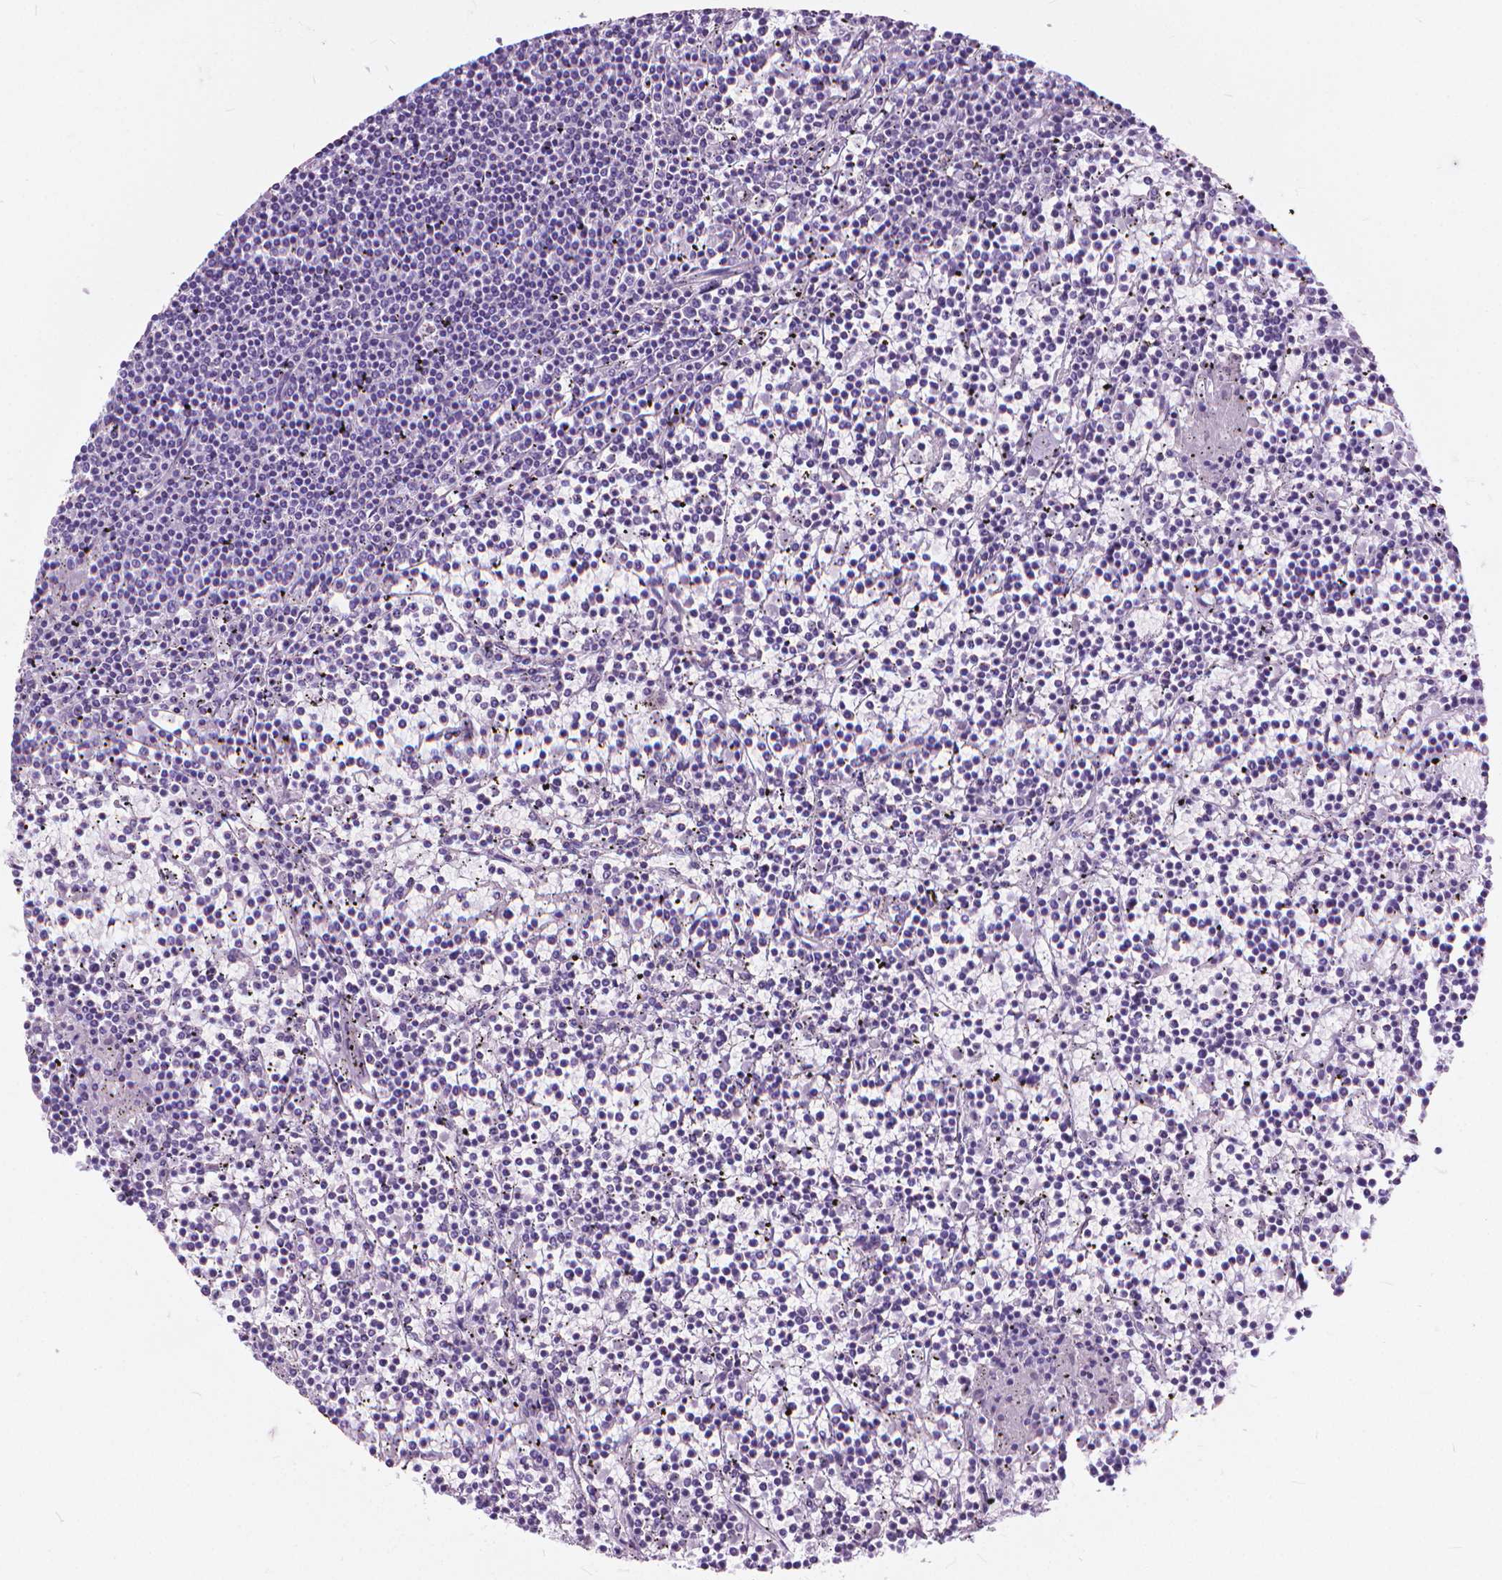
{"staining": {"intensity": "negative", "quantity": "none", "location": "none"}, "tissue": "lymphoma", "cell_type": "Tumor cells", "image_type": "cancer", "snomed": [{"axis": "morphology", "description": "Malignant lymphoma, non-Hodgkin's type, Low grade"}, {"axis": "topography", "description": "Spleen"}], "caption": "This is a photomicrograph of immunohistochemistry staining of malignant lymphoma, non-Hodgkin's type (low-grade), which shows no staining in tumor cells.", "gene": "HTR2B", "patient": {"sex": "female", "age": 19}}